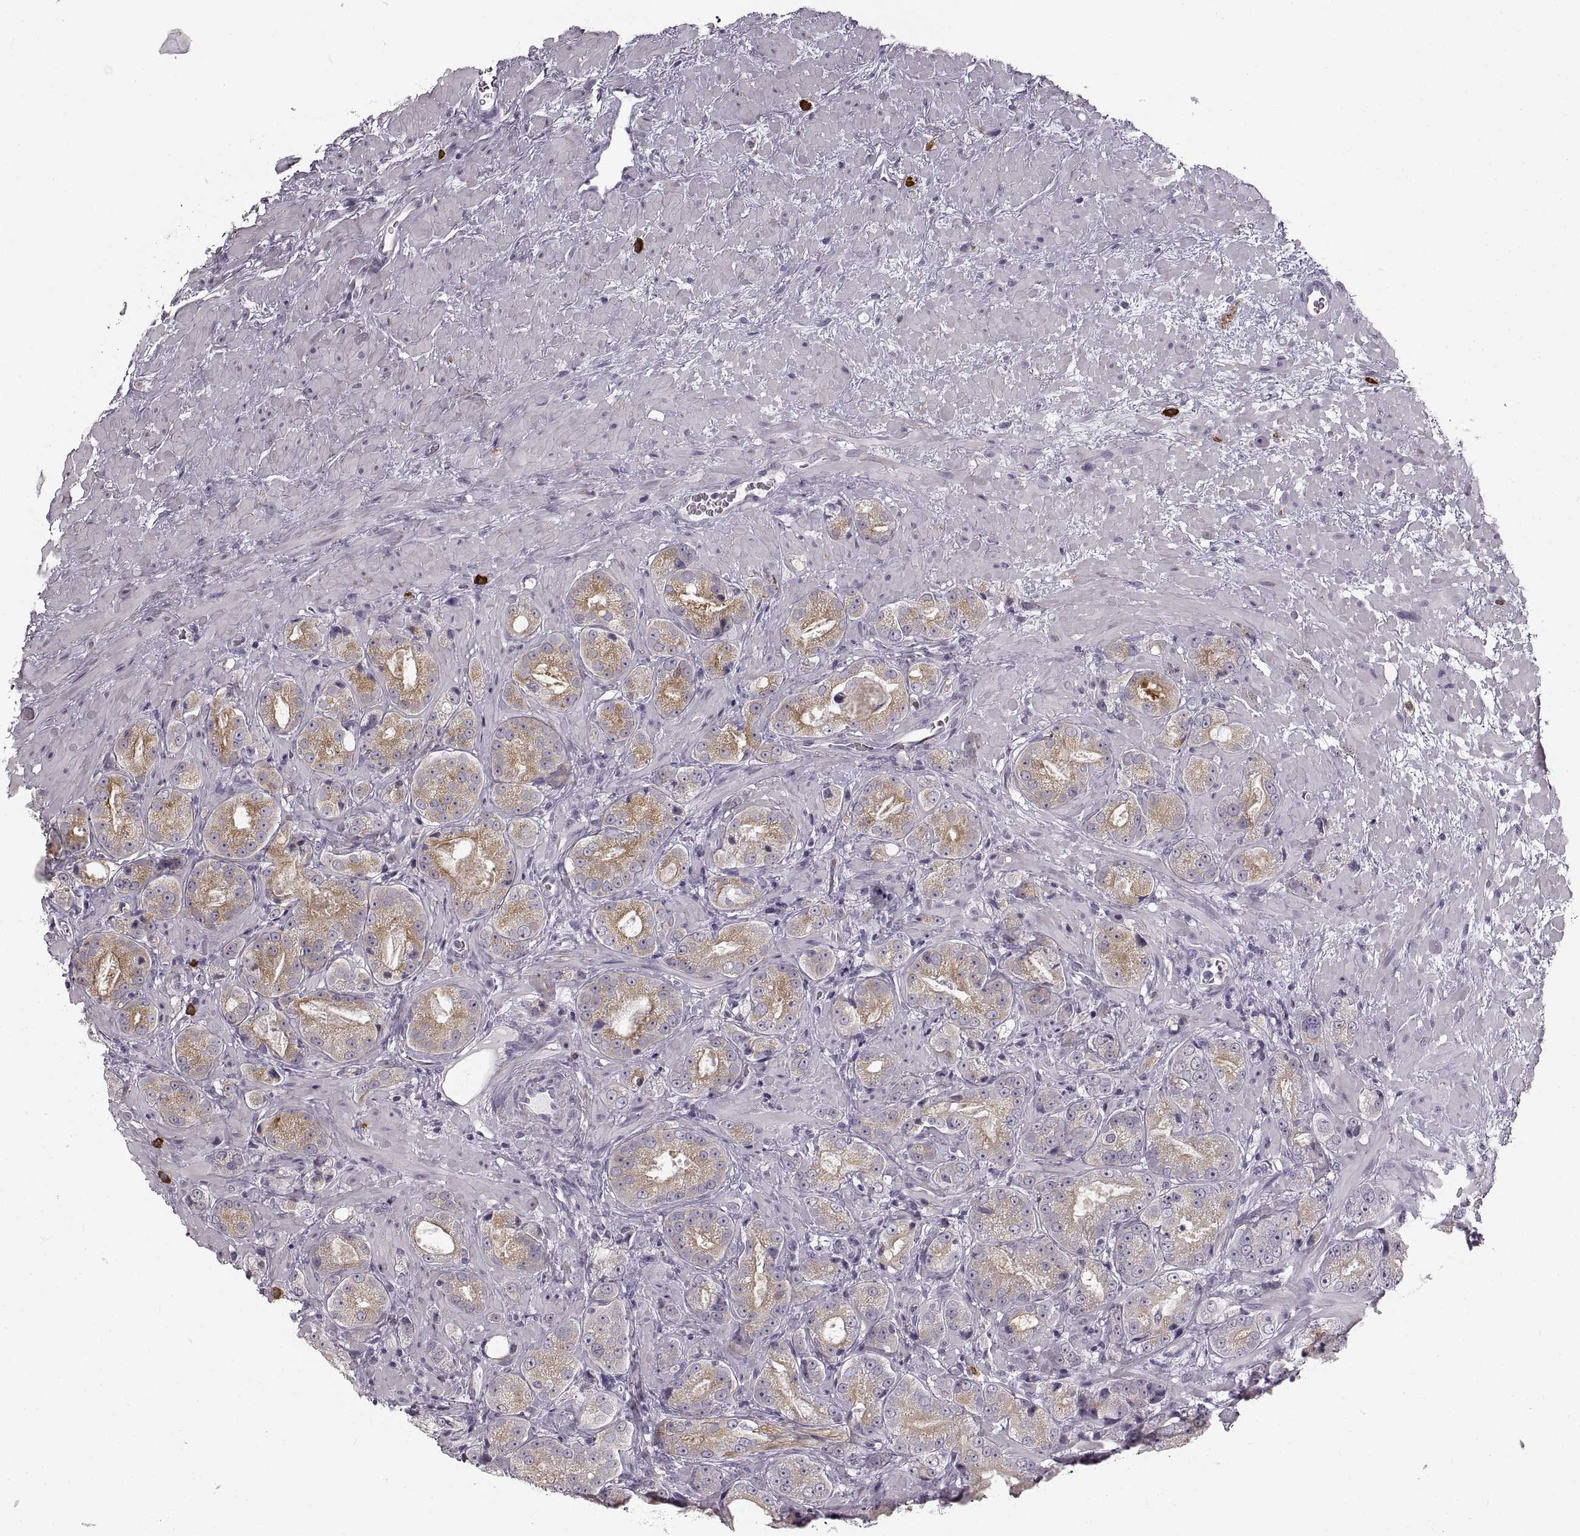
{"staining": {"intensity": "weak", "quantity": ">75%", "location": "cytoplasmic/membranous"}, "tissue": "prostate cancer", "cell_type": "Tumor cells", "image_type": "cancer", "snomed": [{"axis": "morphology", "description": "Normal tissue, NOS"}, {"axis": "morphology", "description": "Adenocarcinoma, High grade"}, {"axis": "topography", "description": "Prostate"}], "caption": "Immunohistochemical staining of high-grade adenocarcinoma (prostate) displays low levels of weak cytoplasmic/membranous staining in approximately >75% of tumor cells.", "gene": "CNTN1", "patient": {"sex": "male", "age": 83}}